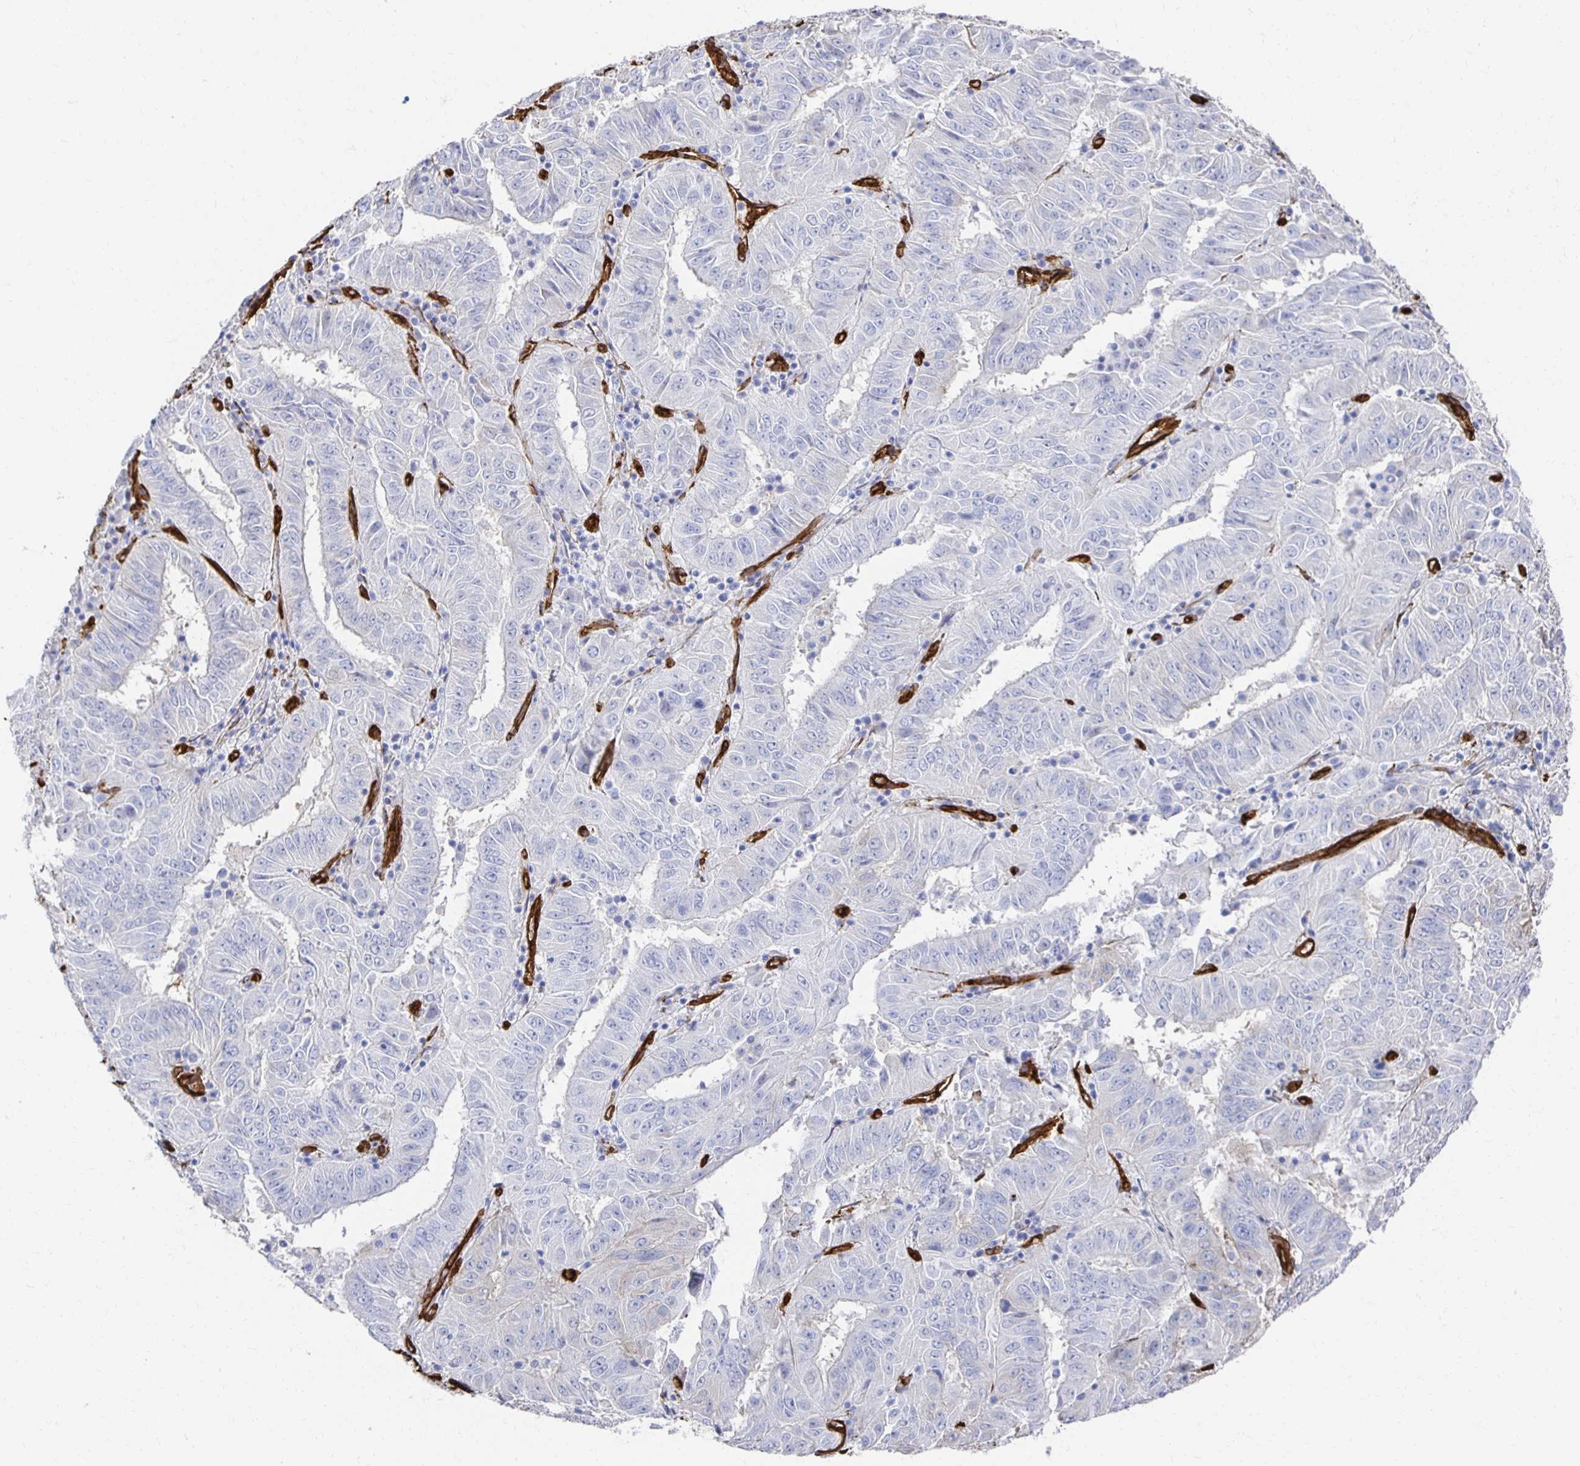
{"staining": {"intensity": "negative", "quantity": "none", "location": "none"}, "tissue": "pancreatic cancer", "cell_type": "Tumor cells", "image_type": "cancer", "snomed": [{"axis": "morphology", "description": "Adenocarcinoma, NOS"}, {"axis": "topography", "description": "Pancreas"}], "caption": "Adenocarcinoma (pancreatic) was stained to show a protein in brown. There is no significant staining in tumor cells.", "gene": "VIPR2", "patient": {"sex": "male", "age": 63}}